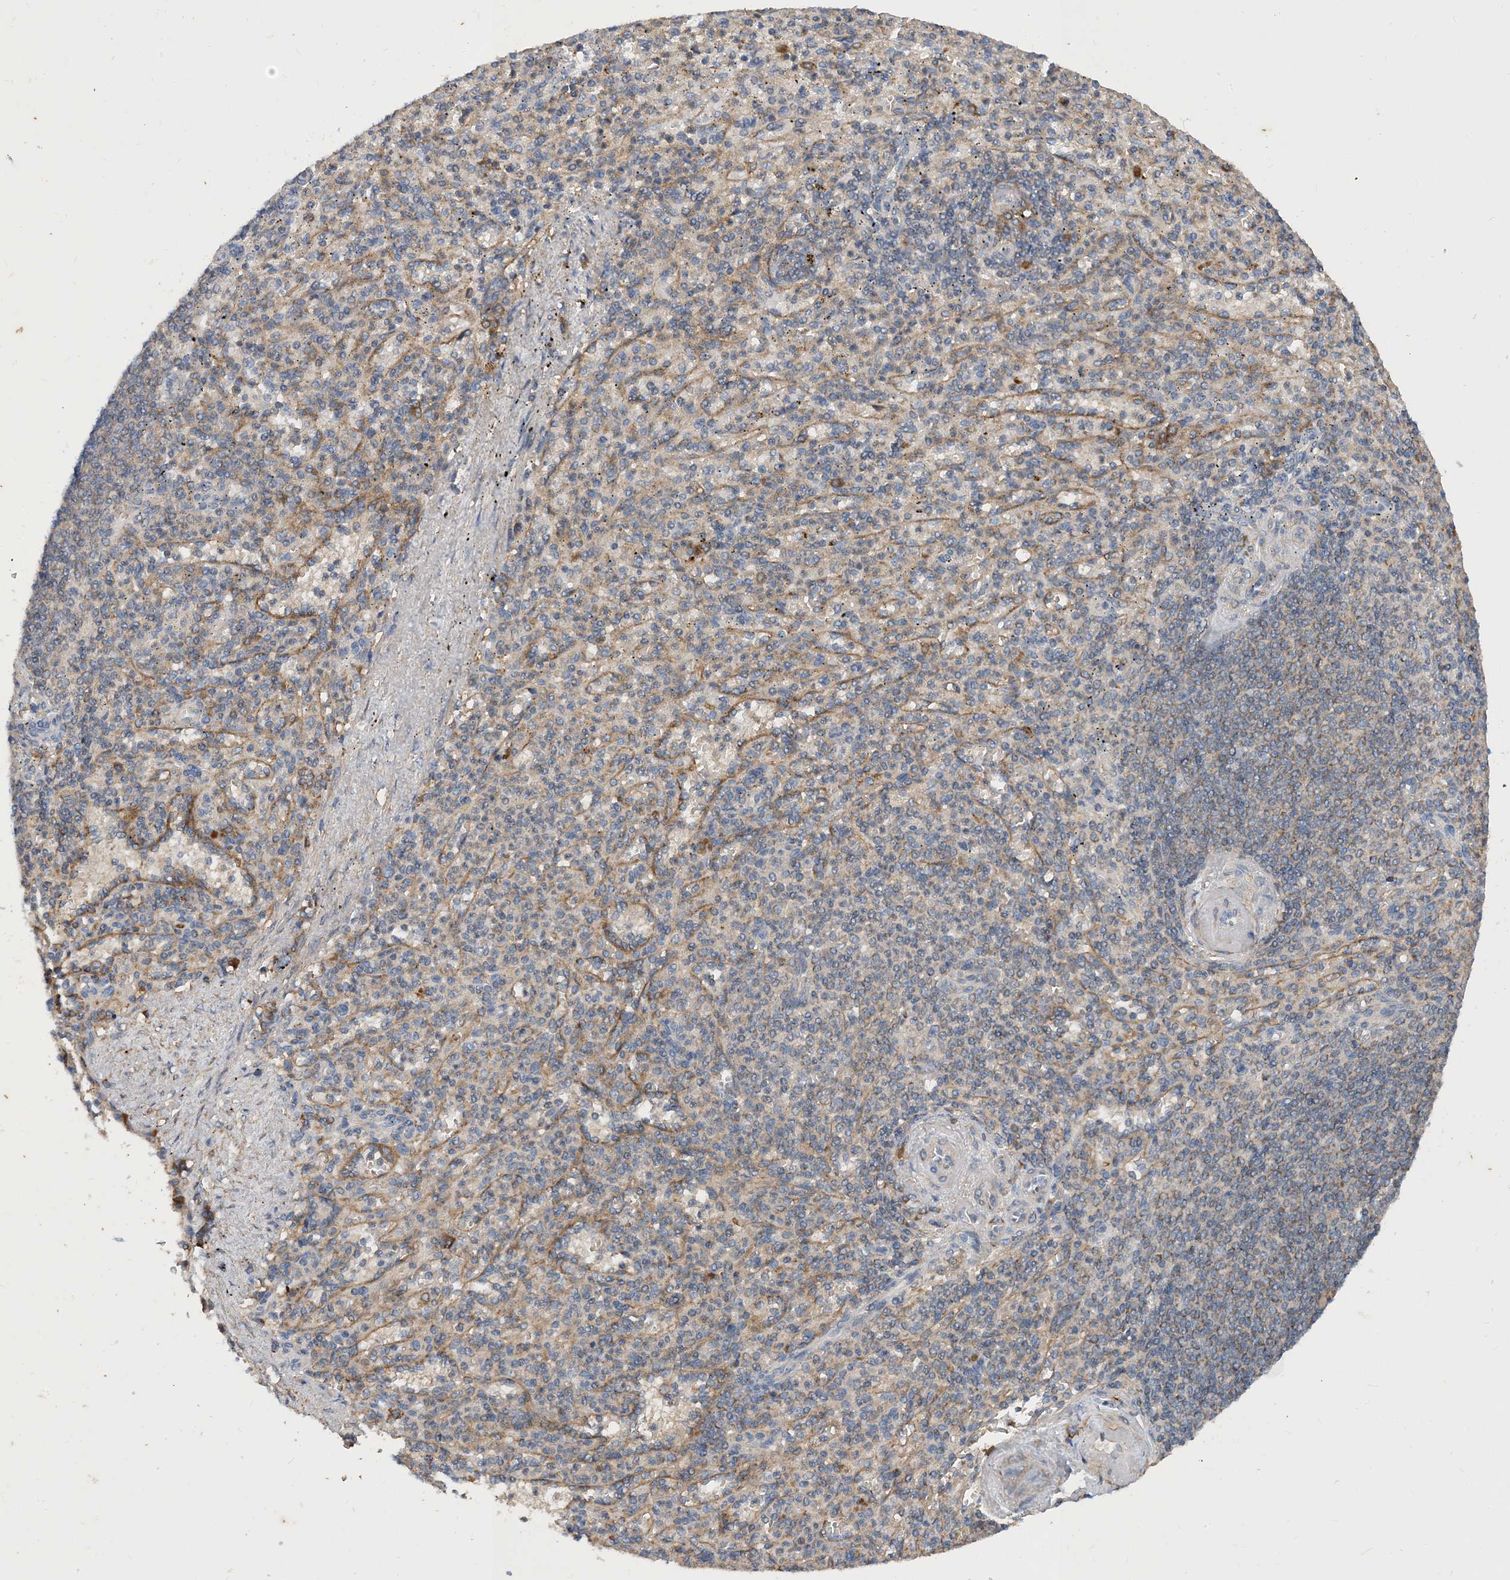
{"staining": {"intensity": "negative", "quantity": "none", "location": "none"}, "tissue": "spleen", "cell_type": "Cells in red pulp", "image_type": "normal", "snomed": [{"axis": "morphology", "description": "Normal tissue, NOS"}, {"axis": "topography", "description": "Spleen"}], "caption": "The image reveals no staining of cells in red pulp in unremarkable spleen.", "gene": "STK19", "patient": {"sex": "female", "age": 74}}